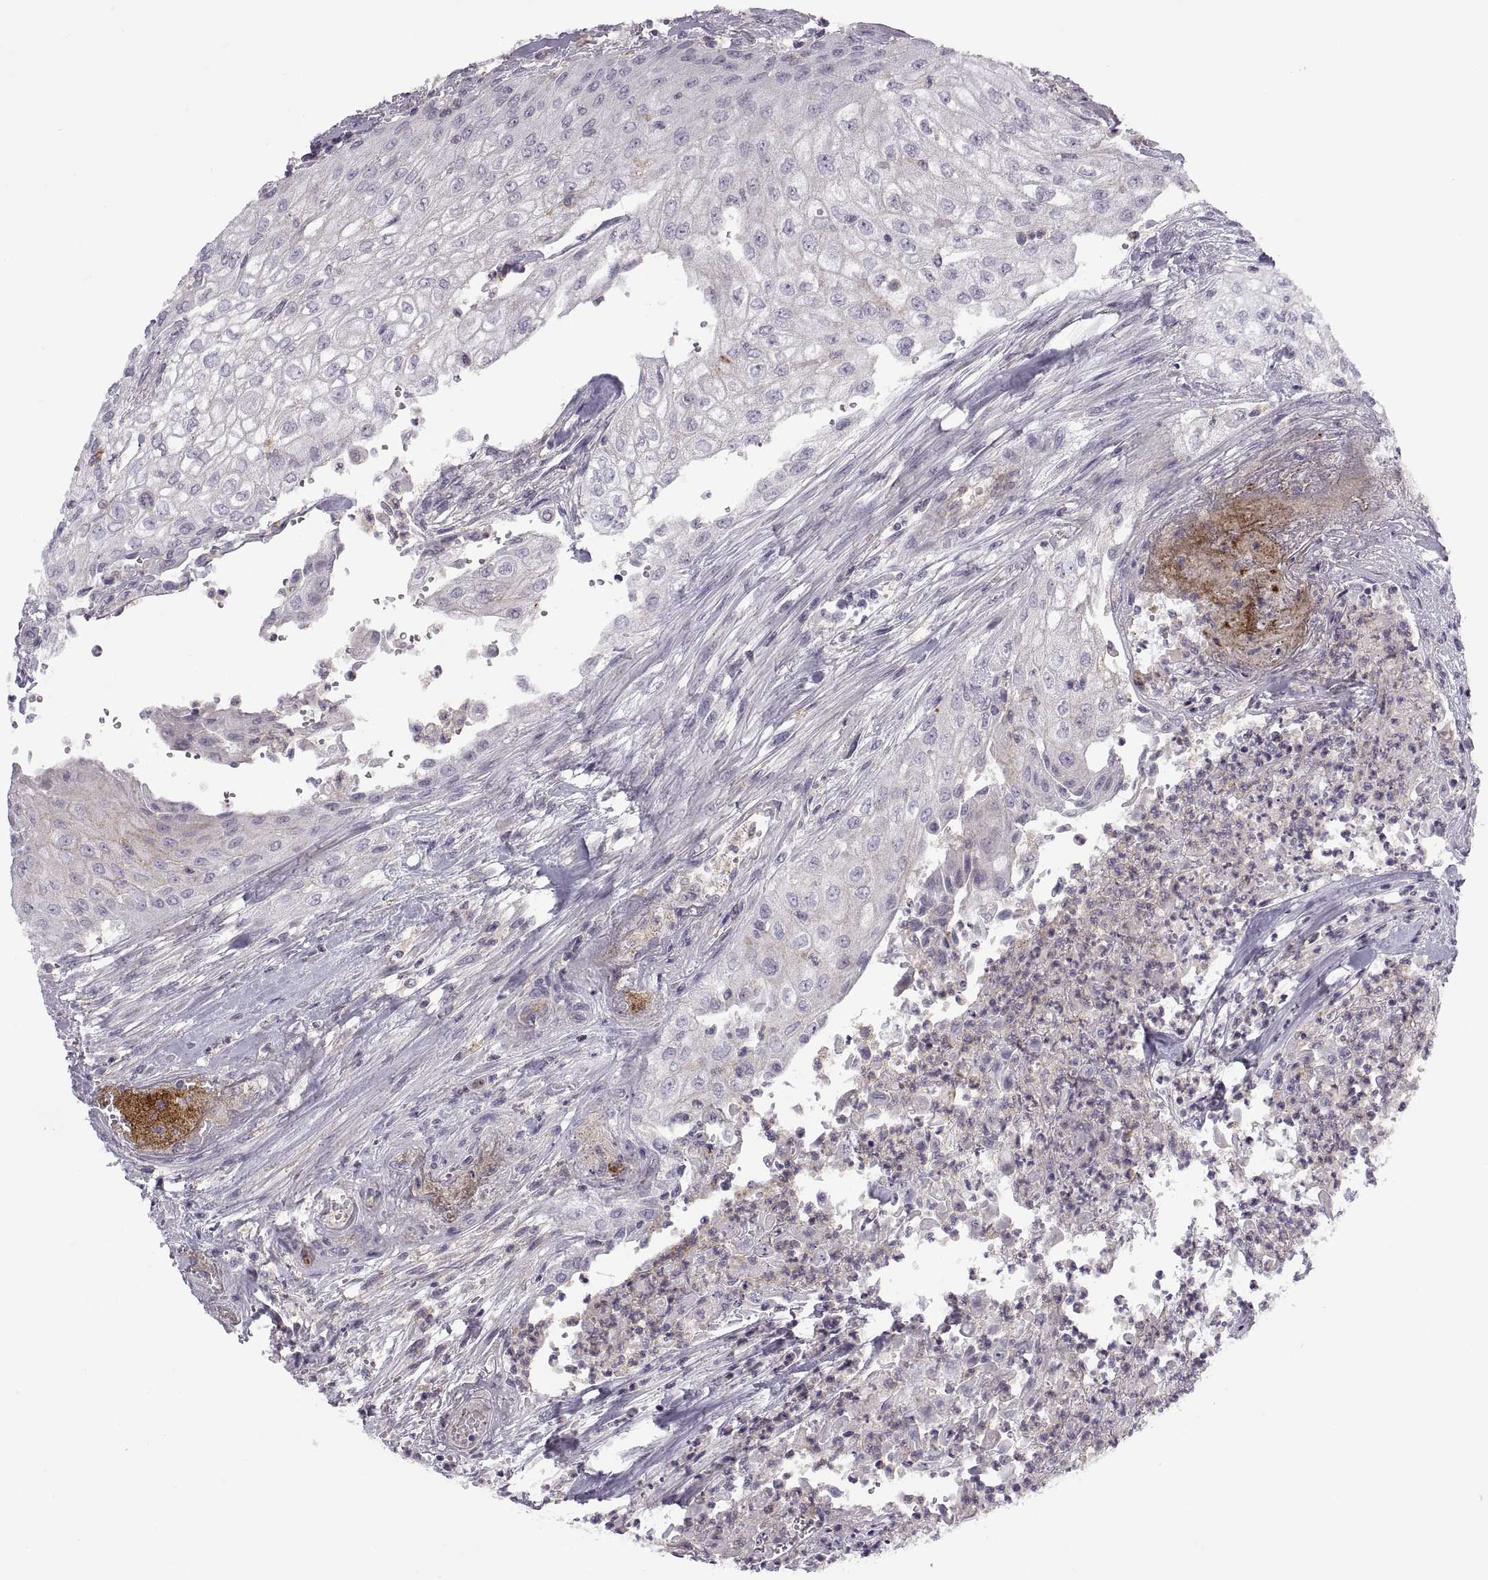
{"staining": {"intensity": "negative", "quantity": "none", "location": "none"}, "tissue": "urothelial cancer", "cell_type": "Tumor cells", "image_type": "cancer", "snomed": [{"axis": "morphology", "description": "Urothelial carcinoma, High grade"}, {"axis": "topography", "description": "Urinary bladder"}], "caption": "Immunohistochemistry (IHC) of human urothelial carcinoma (high-grade) exhibits no staining in tumor cells.", "gene": "RALB", "patient": {"sex": "male", "age": 62}}